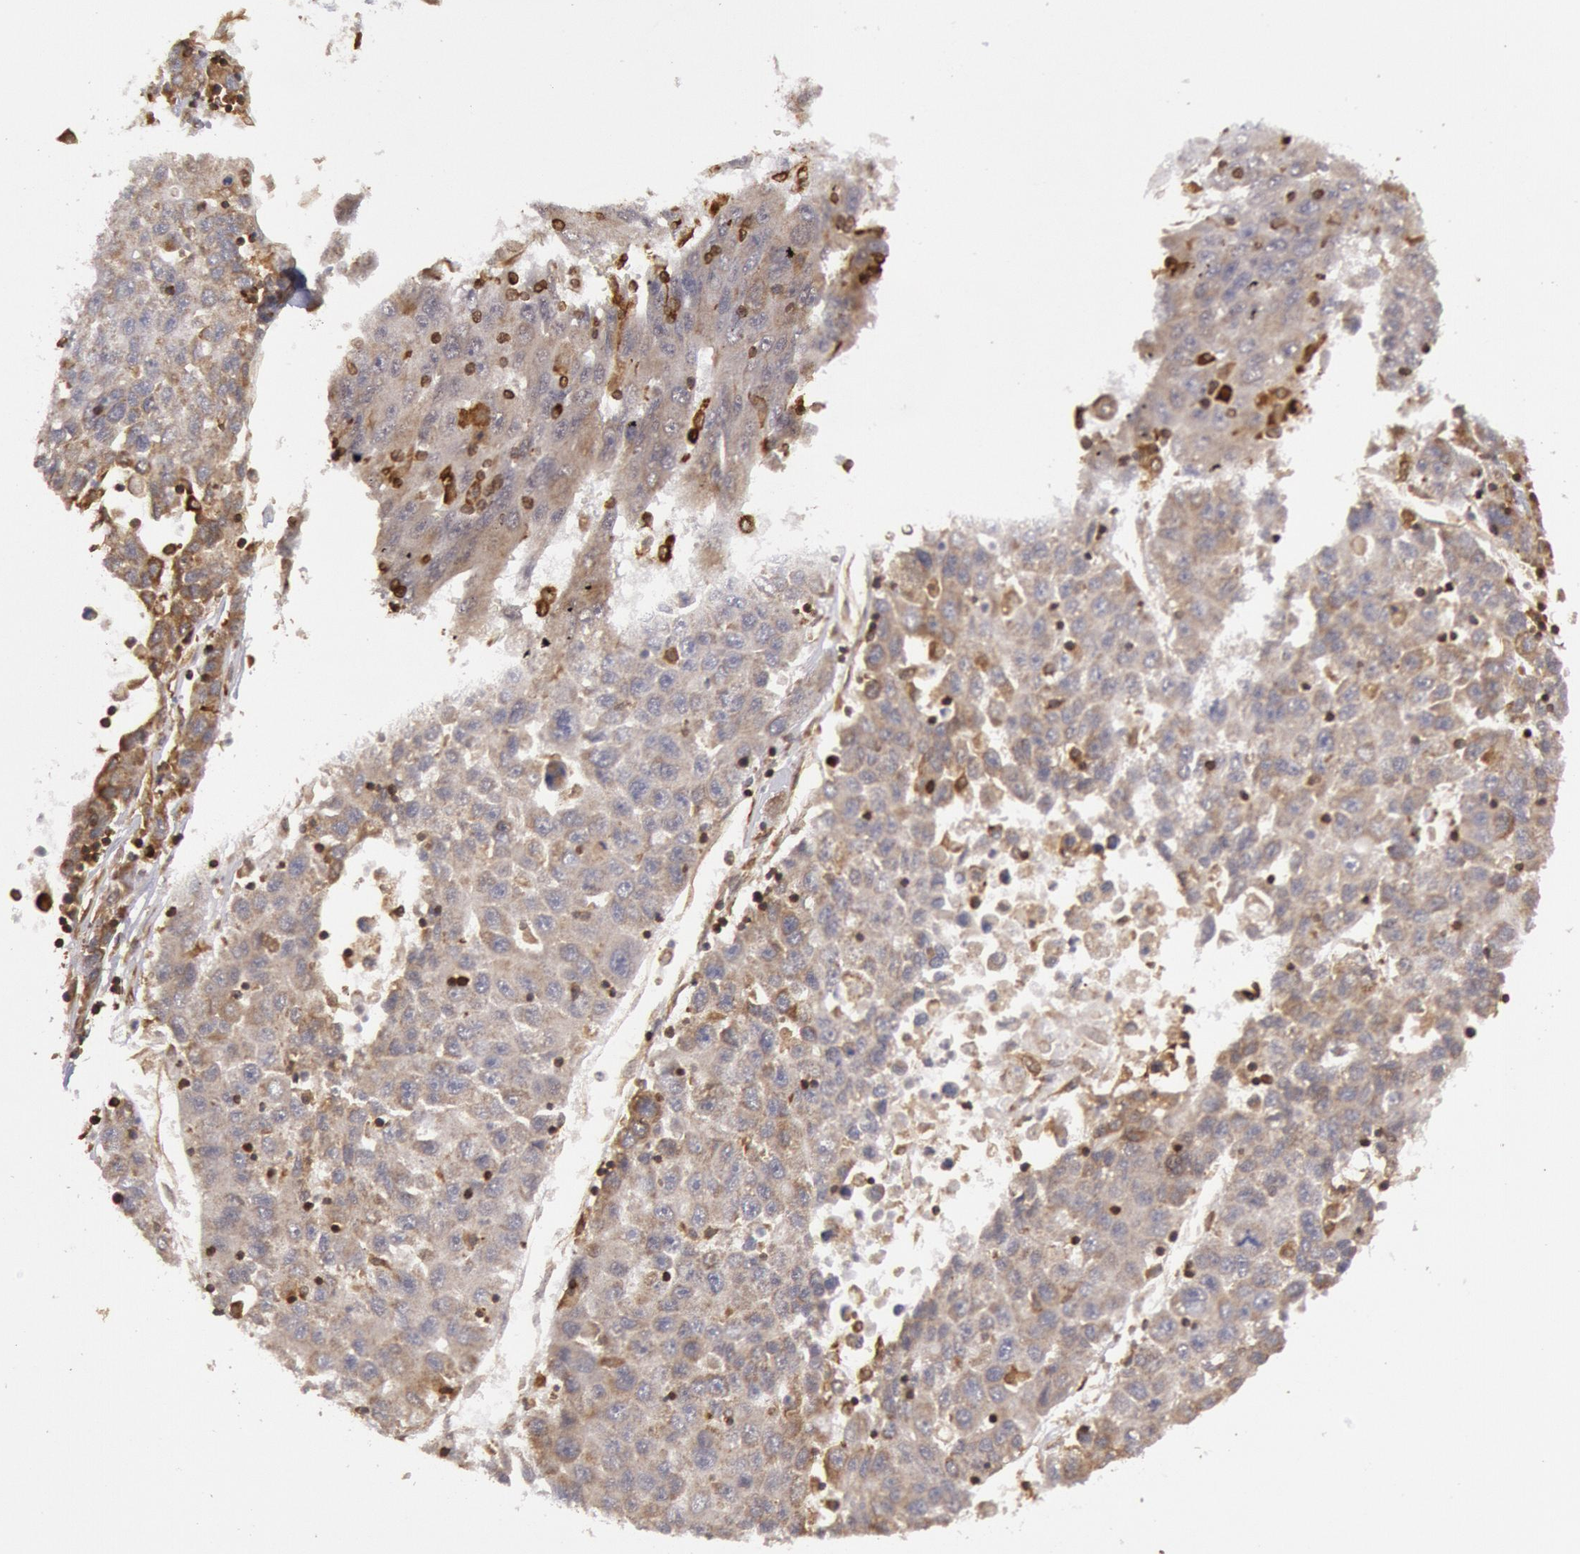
{"staining": {"intensity": "negative", "quantity": "none", "location": "none"}, "tissue": "liver cancer", "cell_type": "Tumor cells", "image_type": "cancer", "snomed": [{"axis": "morphology", "description": "Carcinoma, Hepatocellular, NOS"}, {"axis": "topography", "description": "Liver"}], "caption": "Immunohistochemistry (IHC) photomicrograph of neoplastic tissue: human liver hepatocellular carcinoma stained with DAB (3,3'-diaminobenzidine) displays no significant protein expression in tumor cells. (Stains: DAB immunohistochemistry (IHC) with hematoxylin counter stain, Microscopy: brightfield microscopy at high magnification).", "gene": "TAP2", "patient": {"sex": "male", "age": 49}}